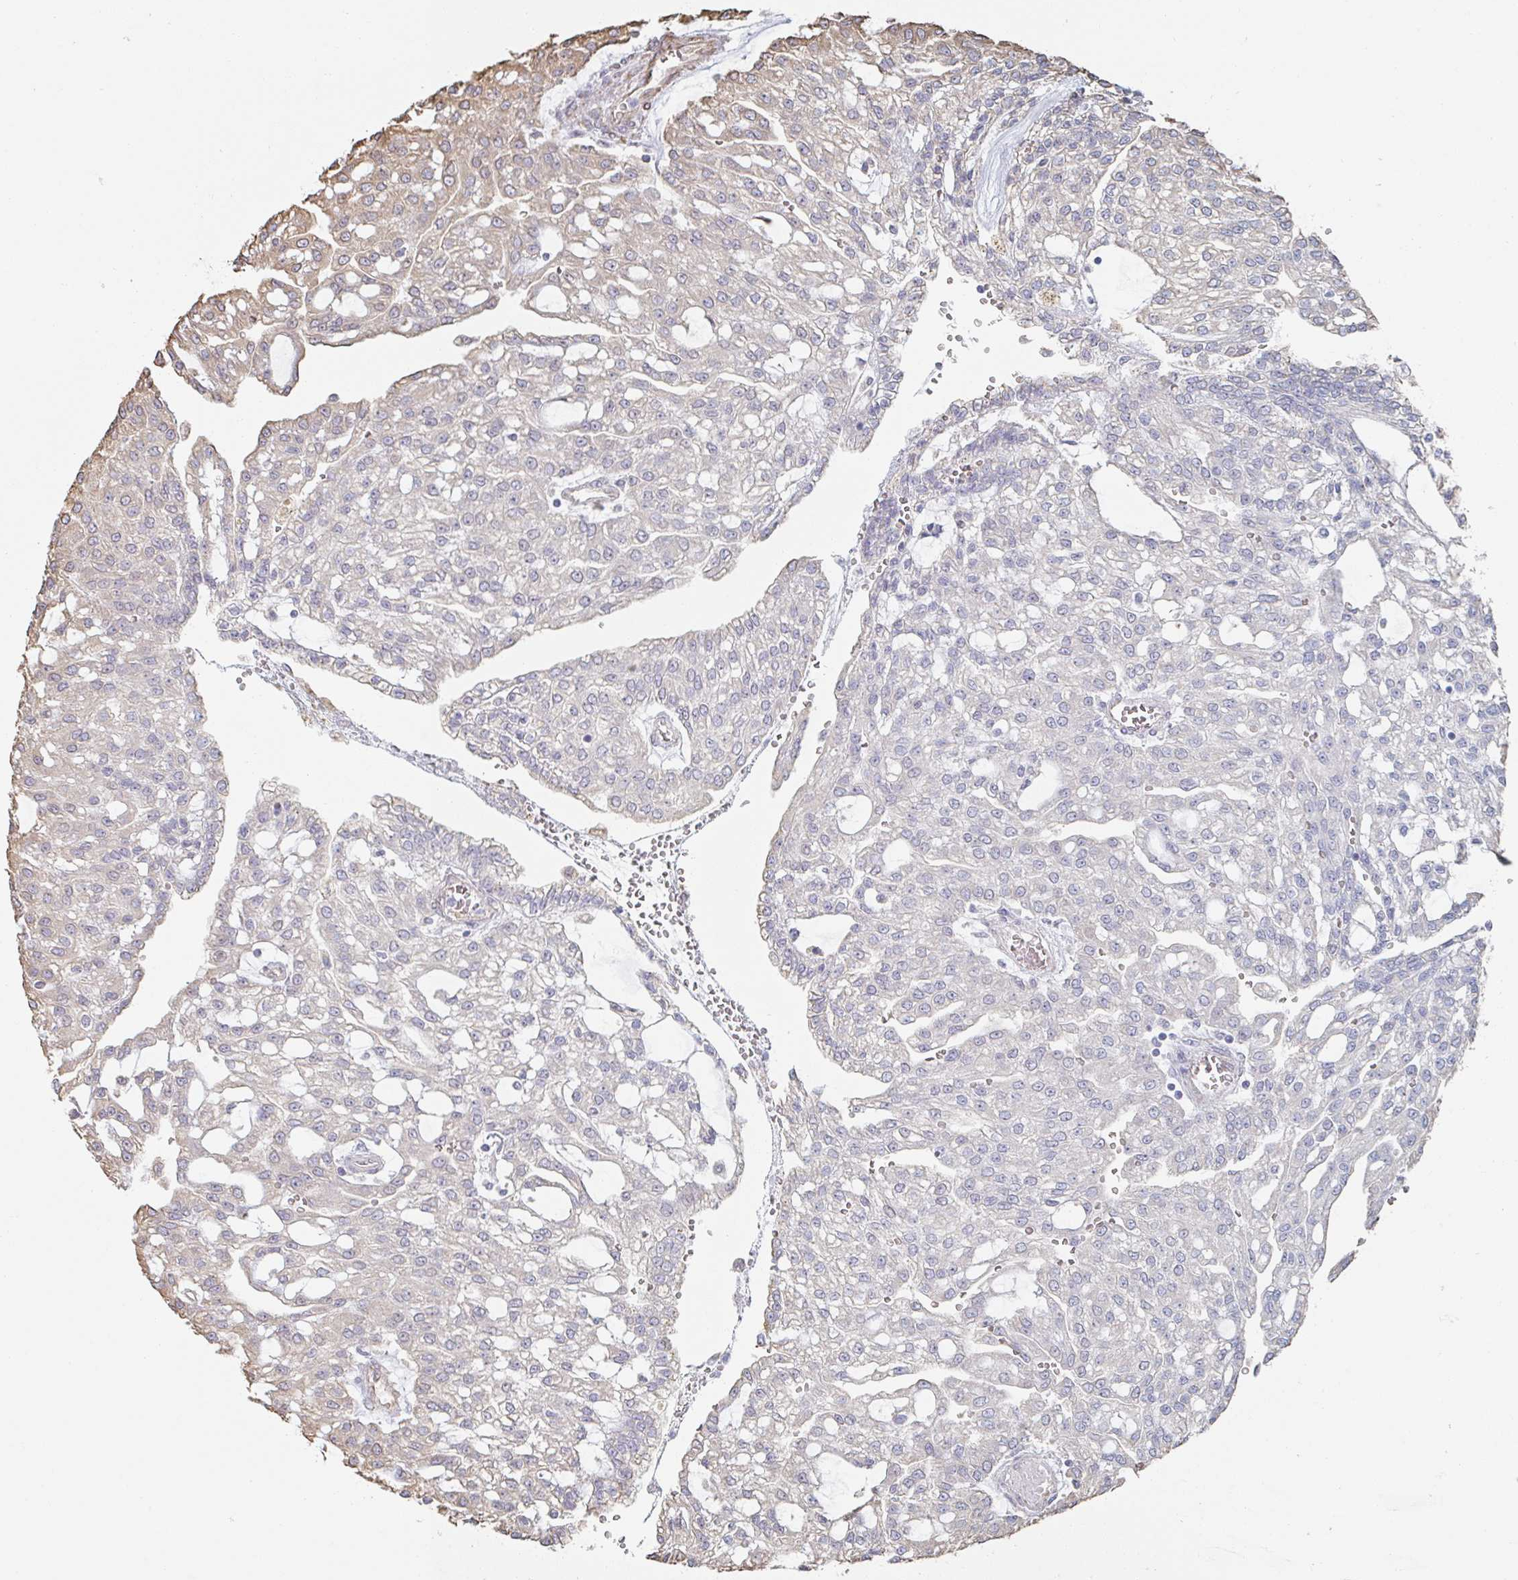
{"staining": {"intensity": "moderate", "quantity": "<25%", "location": "cytoplasmic/membranous"}, "tissue": "renal cancer", "cell_type": "Tumor cells", "image_type": "cancer", "snomed": [{"axis": "morphology", "description": "Adenocarcinoma, NOS"}, {"axis": "topography", "description": "Kidney"}], "caption": "Renal cancer (adenocarcinoma) stained with a protein marker exhibits moderate staining in tumor cells.", "gene": "RAB5IF", "patient": {"sex": "male", "age": 63}}